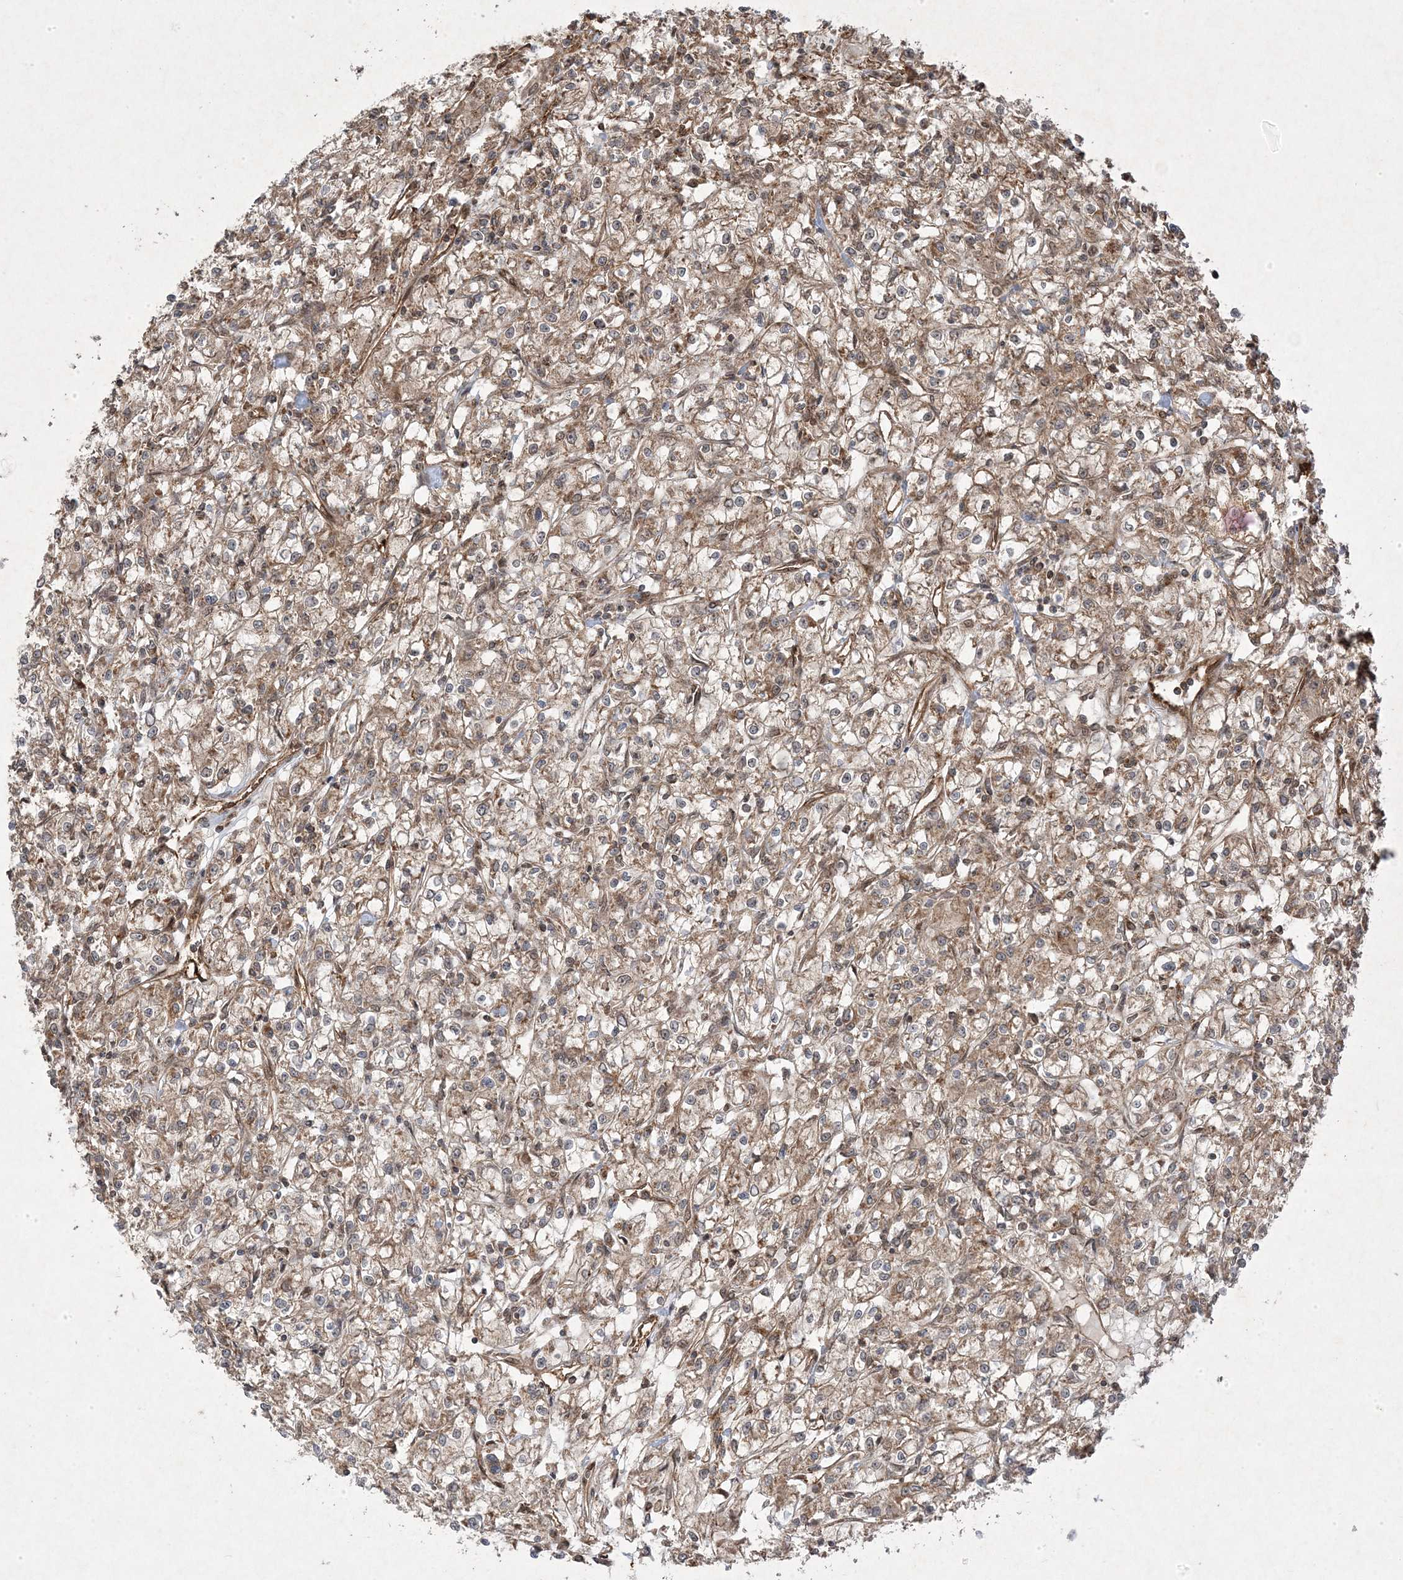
{"staining": {"intensity": "moderate", "quantity": ">75%", "location": "cytoplasmic/membranous"}, "tissue": "renal cancer", "cell_type": "Tumor cells", "image_type": "cancer", "snomed": [{"axis": "morphology", "description": "Adenocarcinoma, NOS"}, {"axis": "topography", "description": "Kidney"}], "caption": "Protein staining of renal adenocarcinoma tissue displays moderate cytoplasmic/membranous expression in approximately >75% of tumor cells.", "gene": "PLEKHM2", "patient": {"sex": "female", "age": 59}}